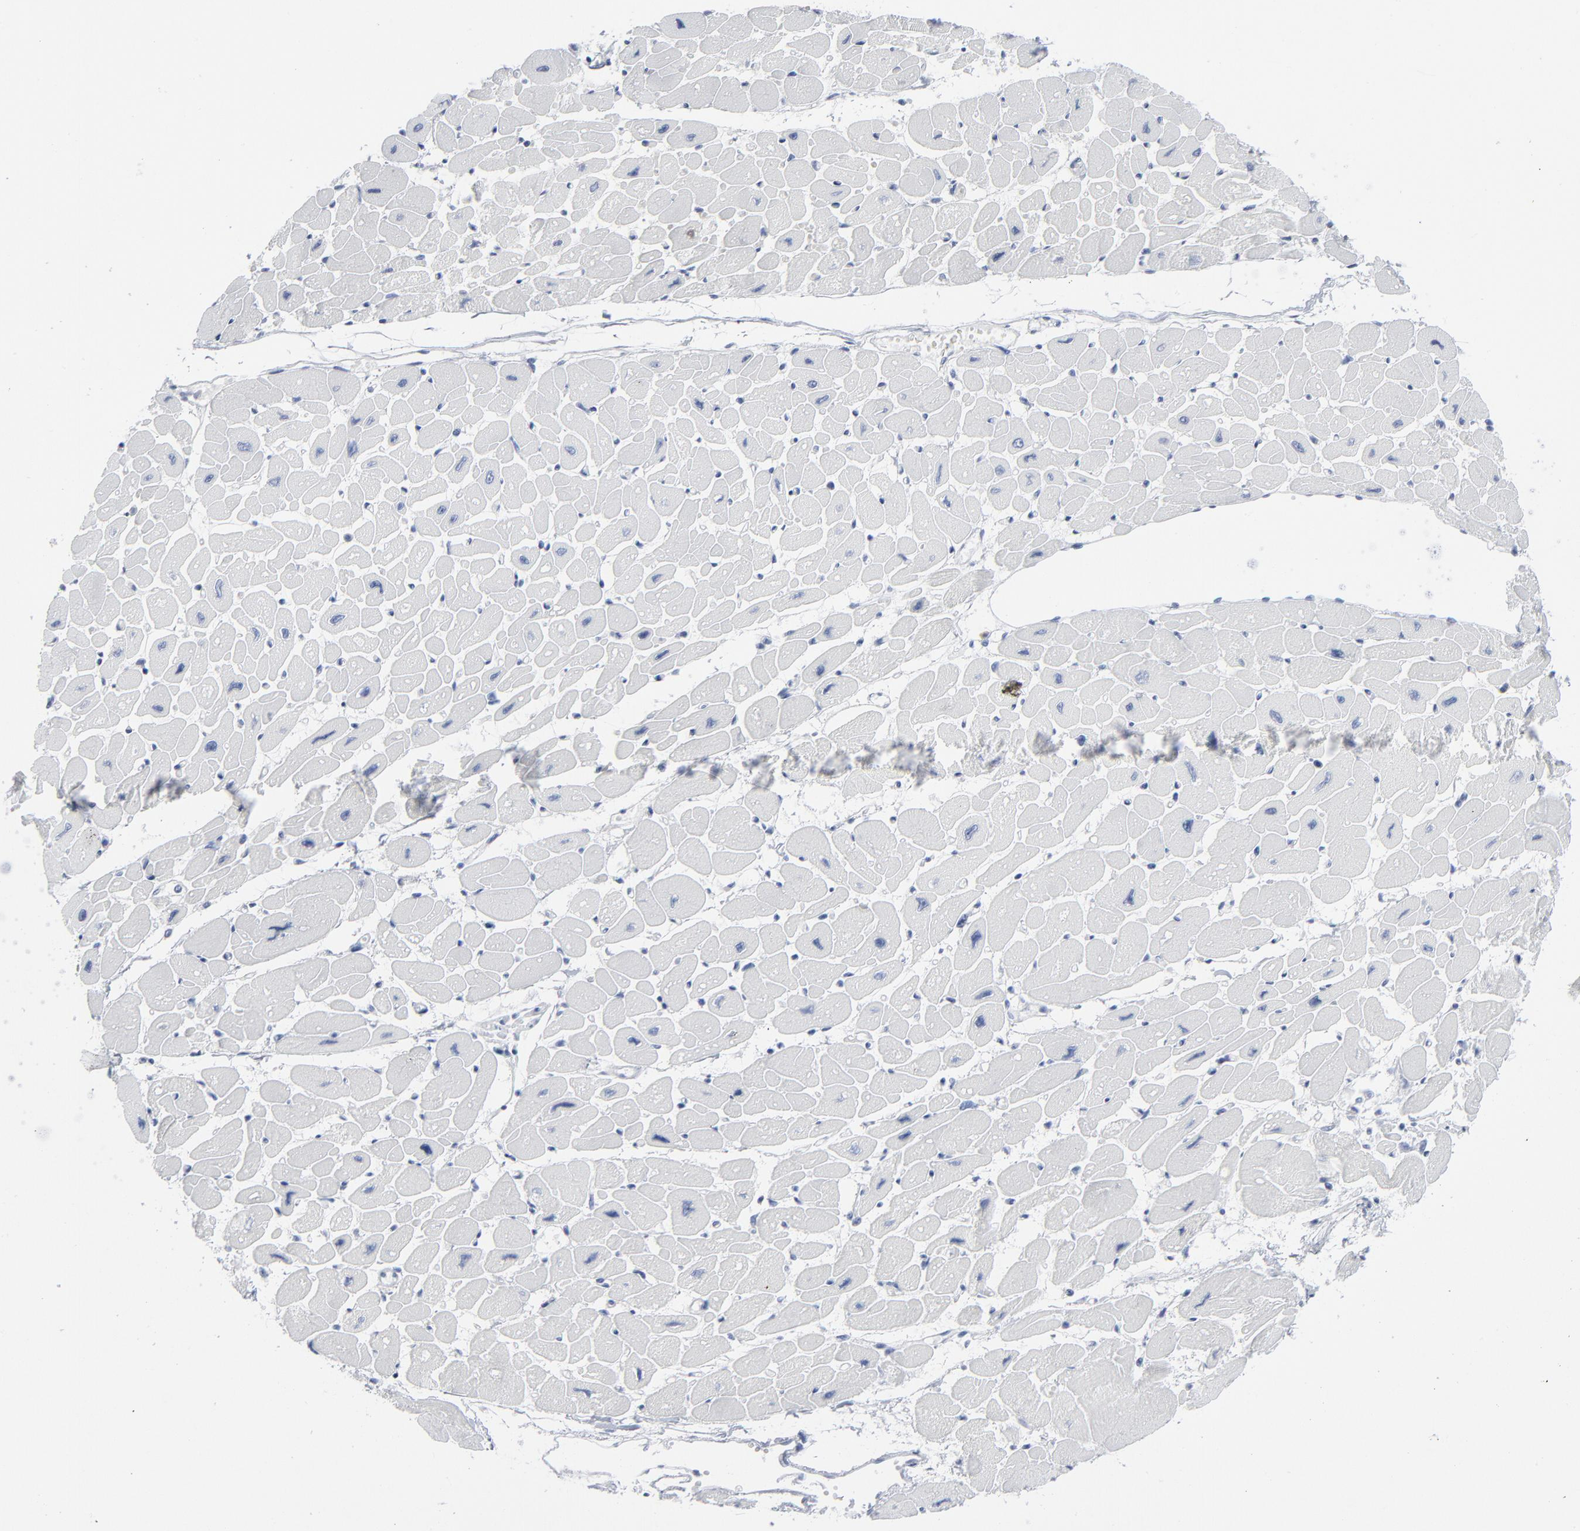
{"staining": {"intensity": "negative", "quantity": "none", "location": "none"}, "tissue": "heart muscle", "cell_type": "Cardiomyocytes", "image_type": "normal", "snomed": [{"axis": "morphology", "description": "Normal tissue, NOS"}, {"axis": "topography", "description": "Heart"}], "caption": "There is no significant expression in cardiomyocytes of heart muscle. (Stains: DAB (3,3'-diaminobenzidine) immunohistochemistry with hematoxylin counter stain, Microscopy: brightfield microscopy at high magnification).", "gene": "PAGE1", "patient": {"sex": "female", "age": 54}}